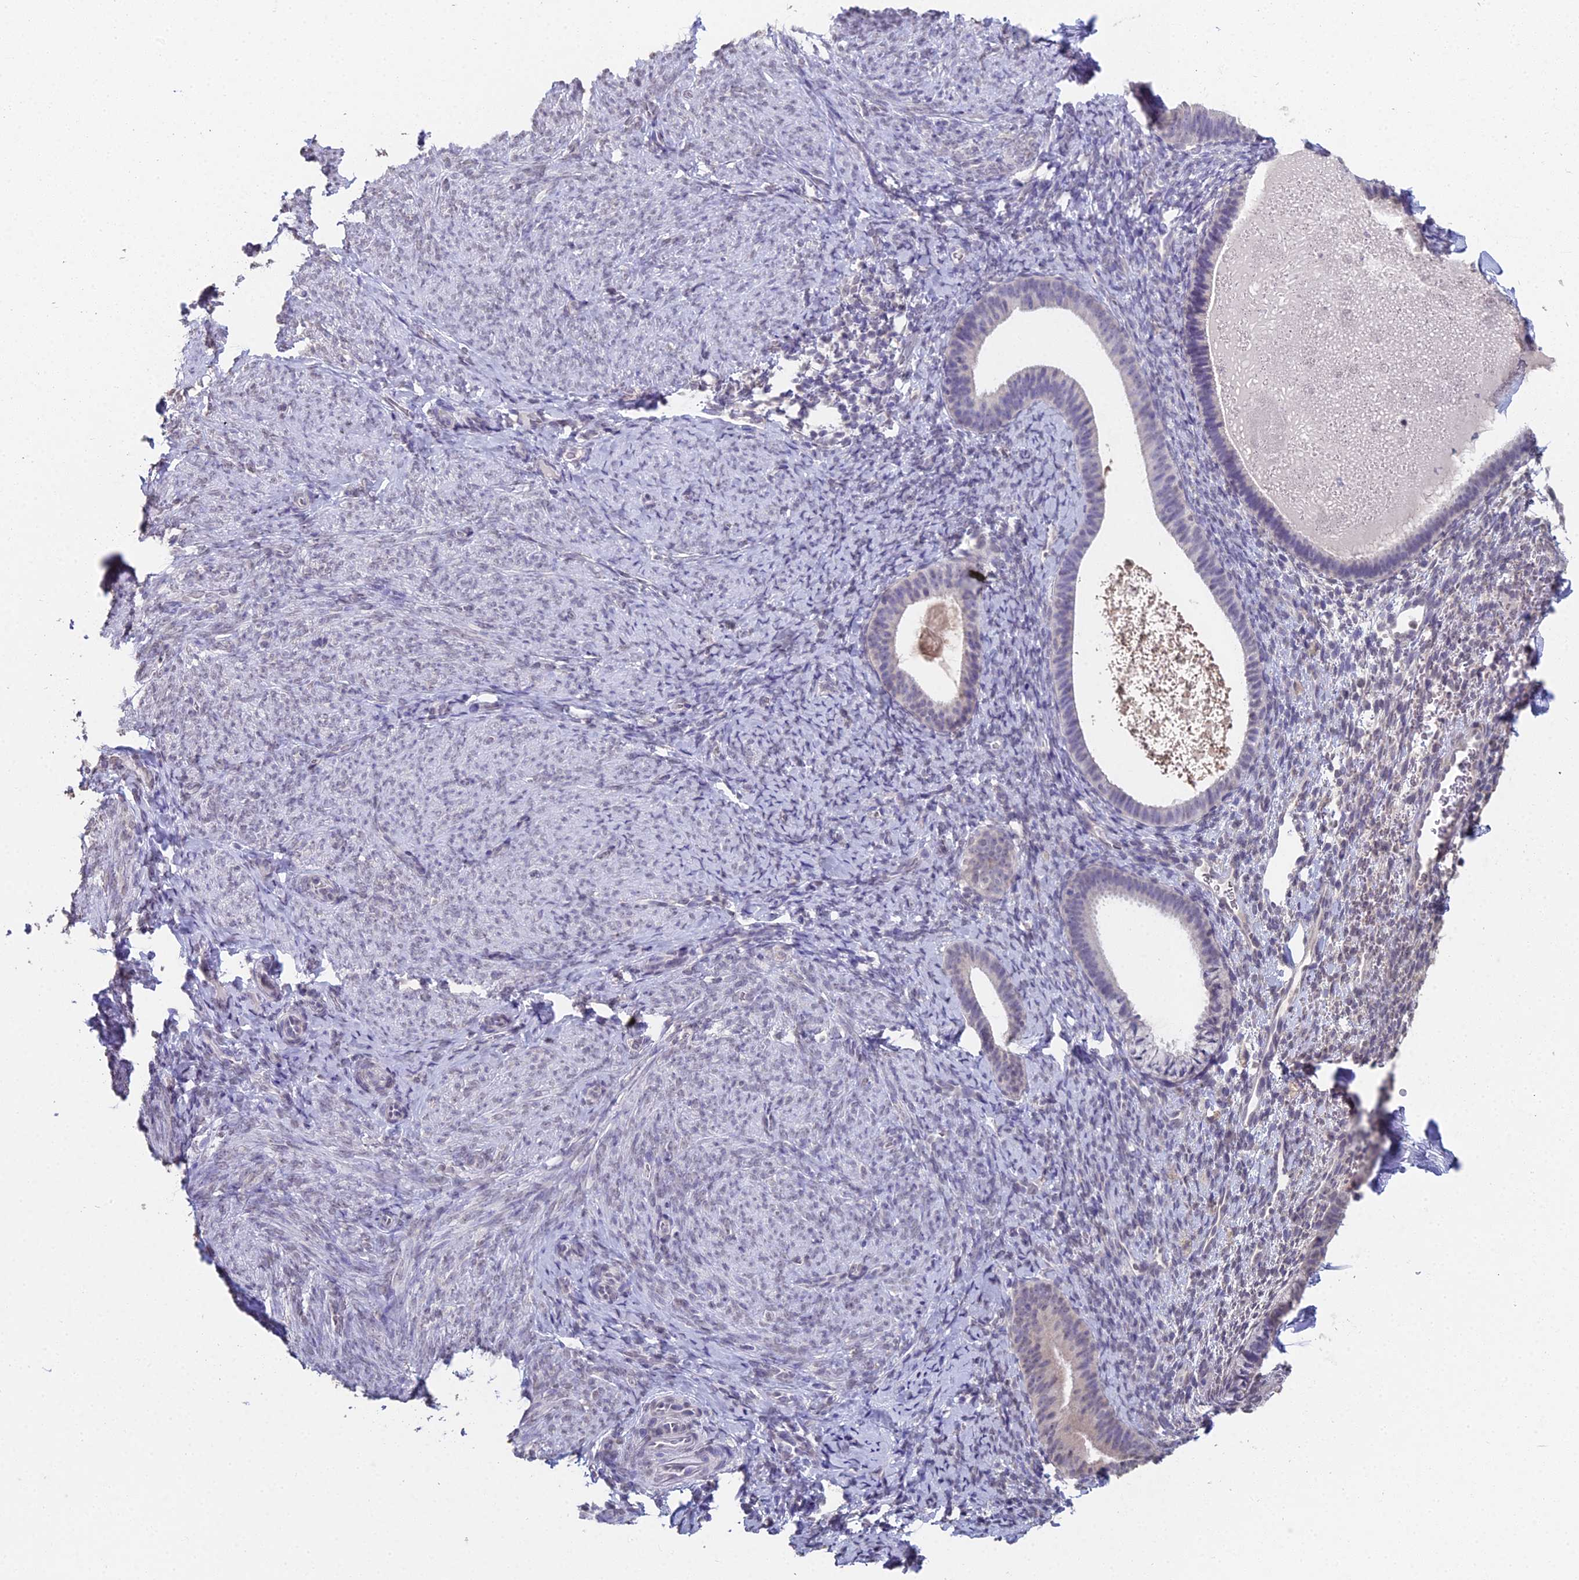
{"staining": {"intensity": "weak", "quantity": "<25%", "location": "cytoplasmic/membranous"}, "tissue": "endometrium", "cell_type": "Cells in endometrial stroma", "image_type": "normal", "snomed": [{"axis": "morphology", "description": "Normal tissue, NOS"}, {"axis": "topography", "description": "Endometrium"}], "caption": "The histopathology image displays no staining of cells in endometrial stroma in unremarkable endometrium. (DAB immunohistochemistry (IHC) visualized using brightfield microscopy, high magnification).", "gene": "PRR22", "patient": {"sex": "female", "age": 65}}